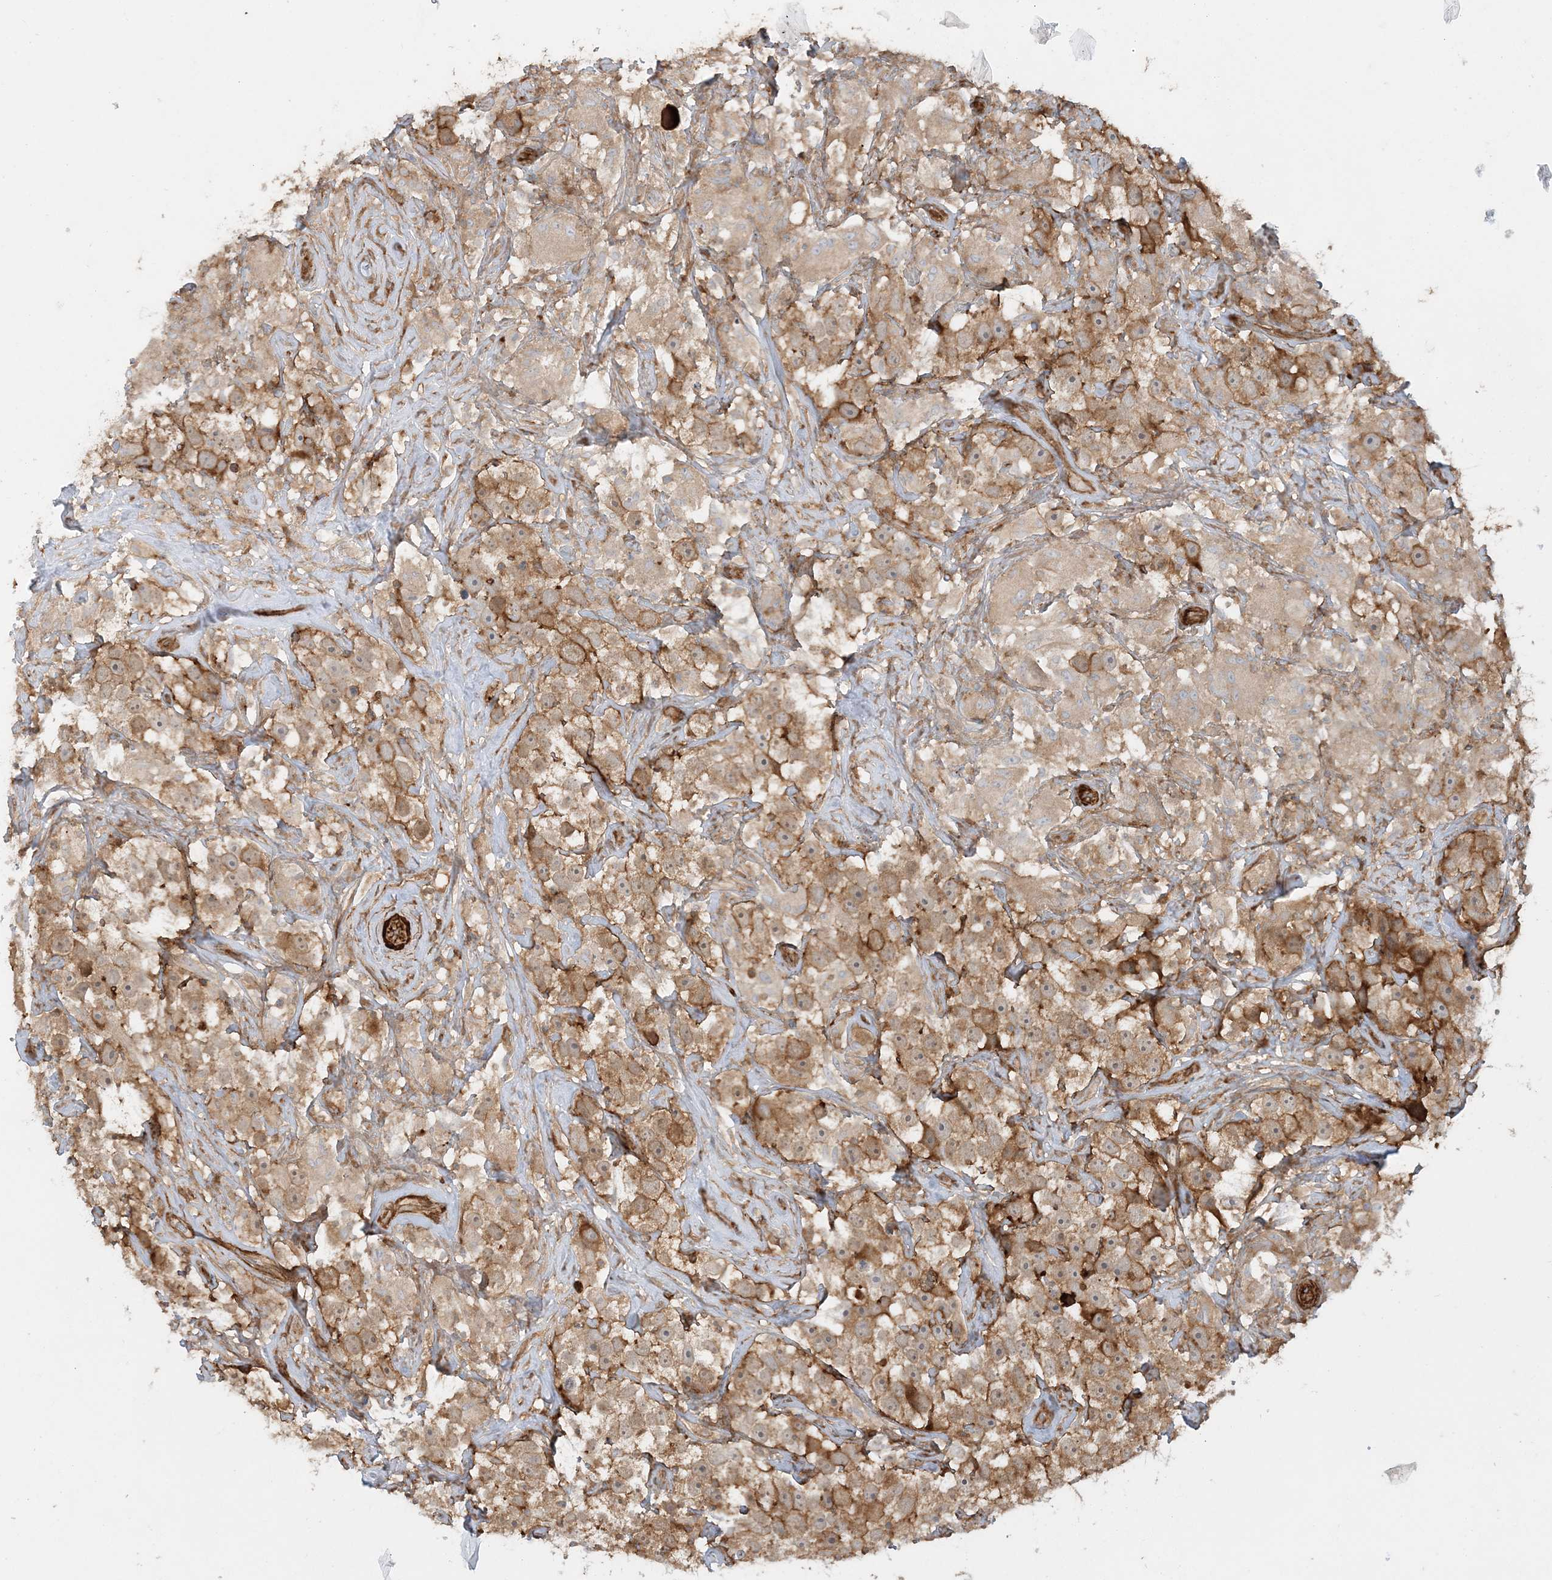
{"staining": {"intensity": "moderate", "quantity": ">75%", "location": "cytoplasmic/membranous"}, "tissue": "testis cancer", "cell_type": "Tumor cells", "image_type": "cancer", "snomed": [{"axis": "morphology", "description": "Seminoma, NOS"}, {"axis": "topography", "description": "Testis"}], "caption": "Immunohistochemistry photomicrograph of neoplastic tissue: human testis seminoma stained using immunohistochemistry (IHC) reveals medium levels of moderate protein expression localized specifically in the cytoplasmic/membranous of tumor cells, appearing as a cytoplasmic/membranous brown color.", "gene": "DSTN", "patient": {"sex": "male", "age": 49}}